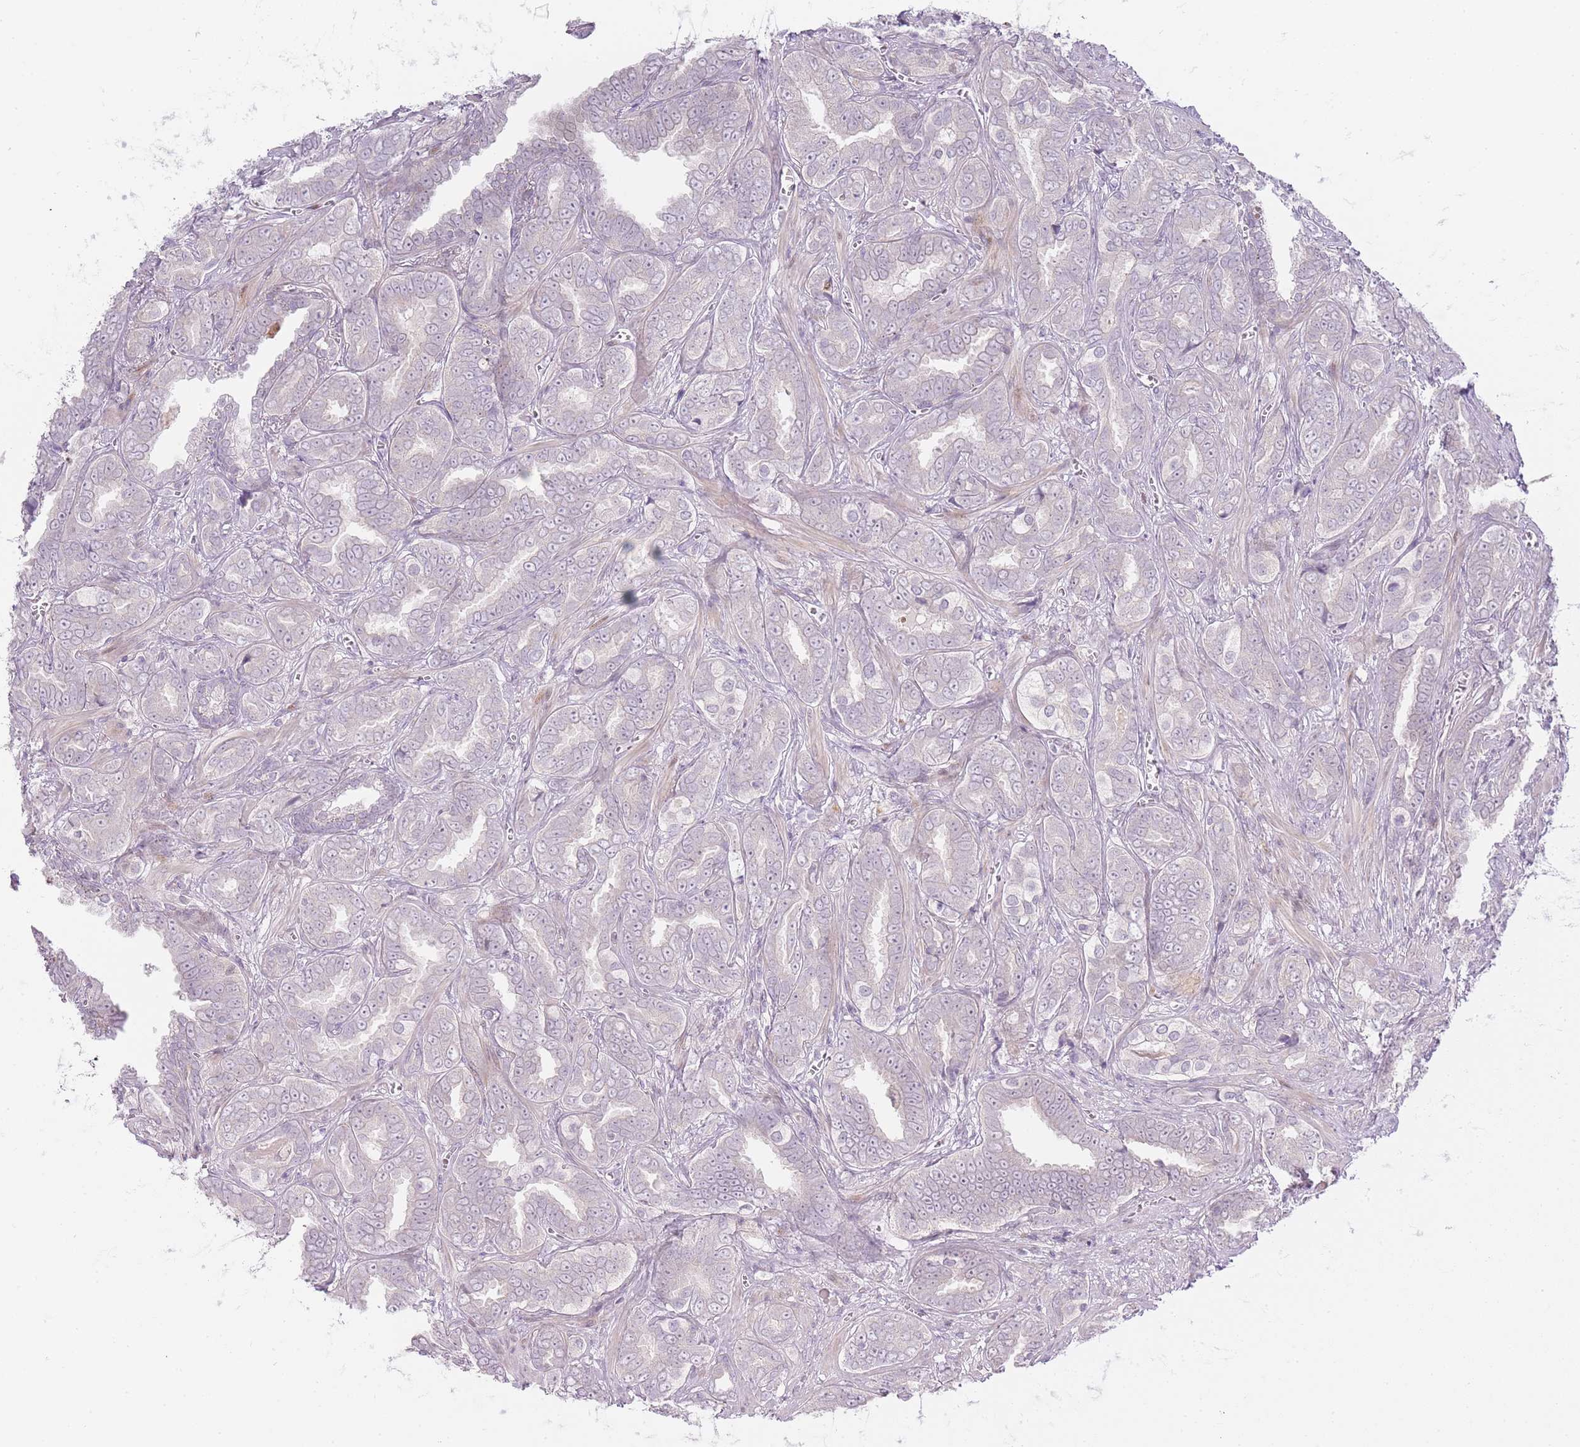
{"staining": {"intensity": "negative", "quantity": "none", "location": "none"}, "tissue": "prostate cancer", "cell_type": "Tumor cells", "image_type": "cancer", "snomed": [{"axis": "morphology", "description": "Adenocarcinoma, High grade"}, {"axis": "topography", "description": "Prostate"}], "caption": "Prostate cancer stained for a protein using IHC reveals no staining tumor cells.", "gene": "OGG1", "patient": {"sex": "male", "age": 67}}